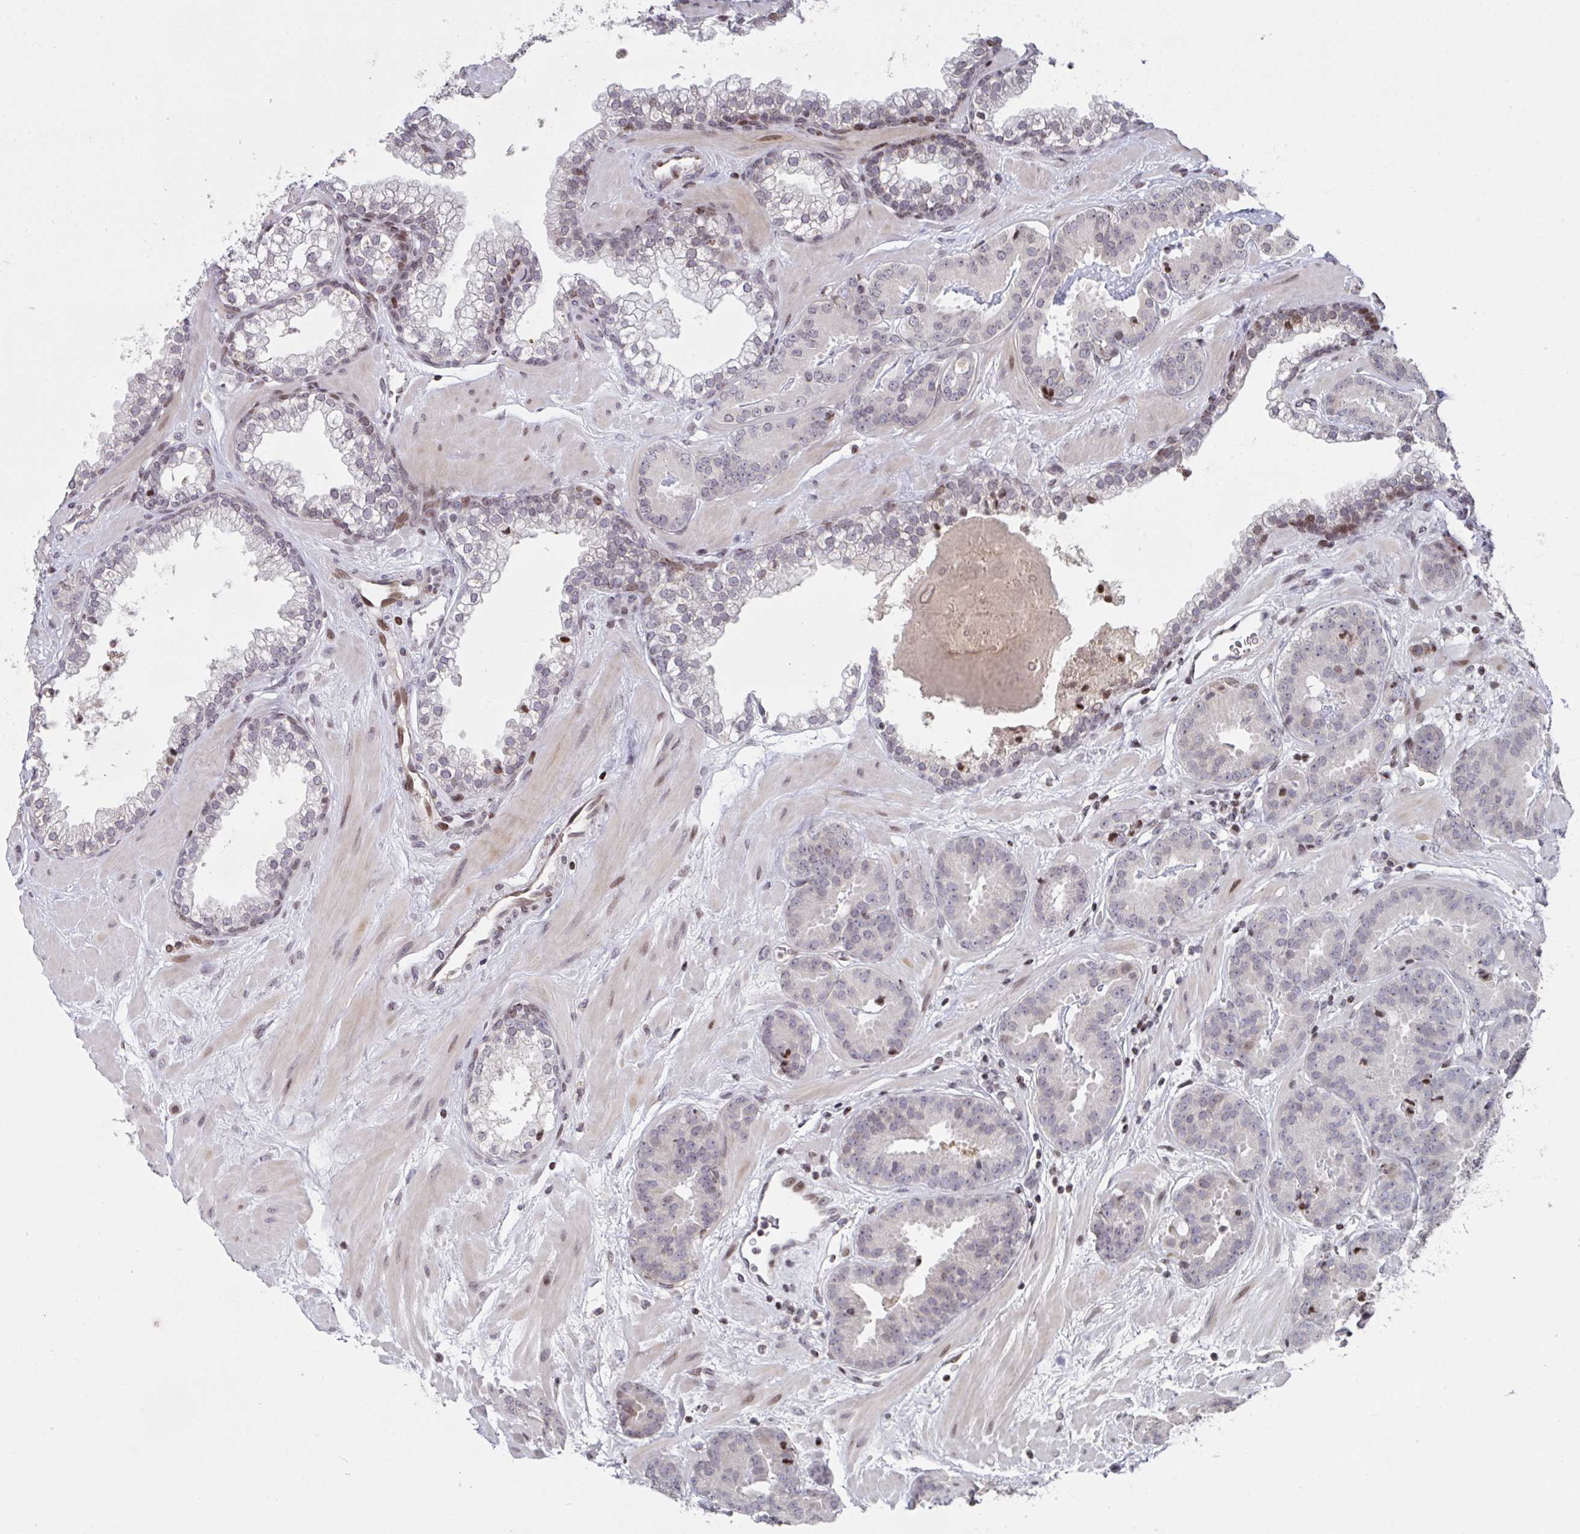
{"staining": {"intensity": "weak", "quantity": "<25%", "location": "nuclear"}, "tissue": "prostate cancer", "cell_type": "Tumor cells", "image_type": "cancer", "snomed": [{"axis": "morphology", "description": "Adenocarcinoma, Low grade"}, {"axis": "topography", "description": "Prostate"}], "caption": "This is an IHC photomicrograph of human prostate adenocarcinoma (low-grade). There is no positivity in tumor cells.", "gene": "PCDHB8", "patient": {"sex": "male", "age": 62}}